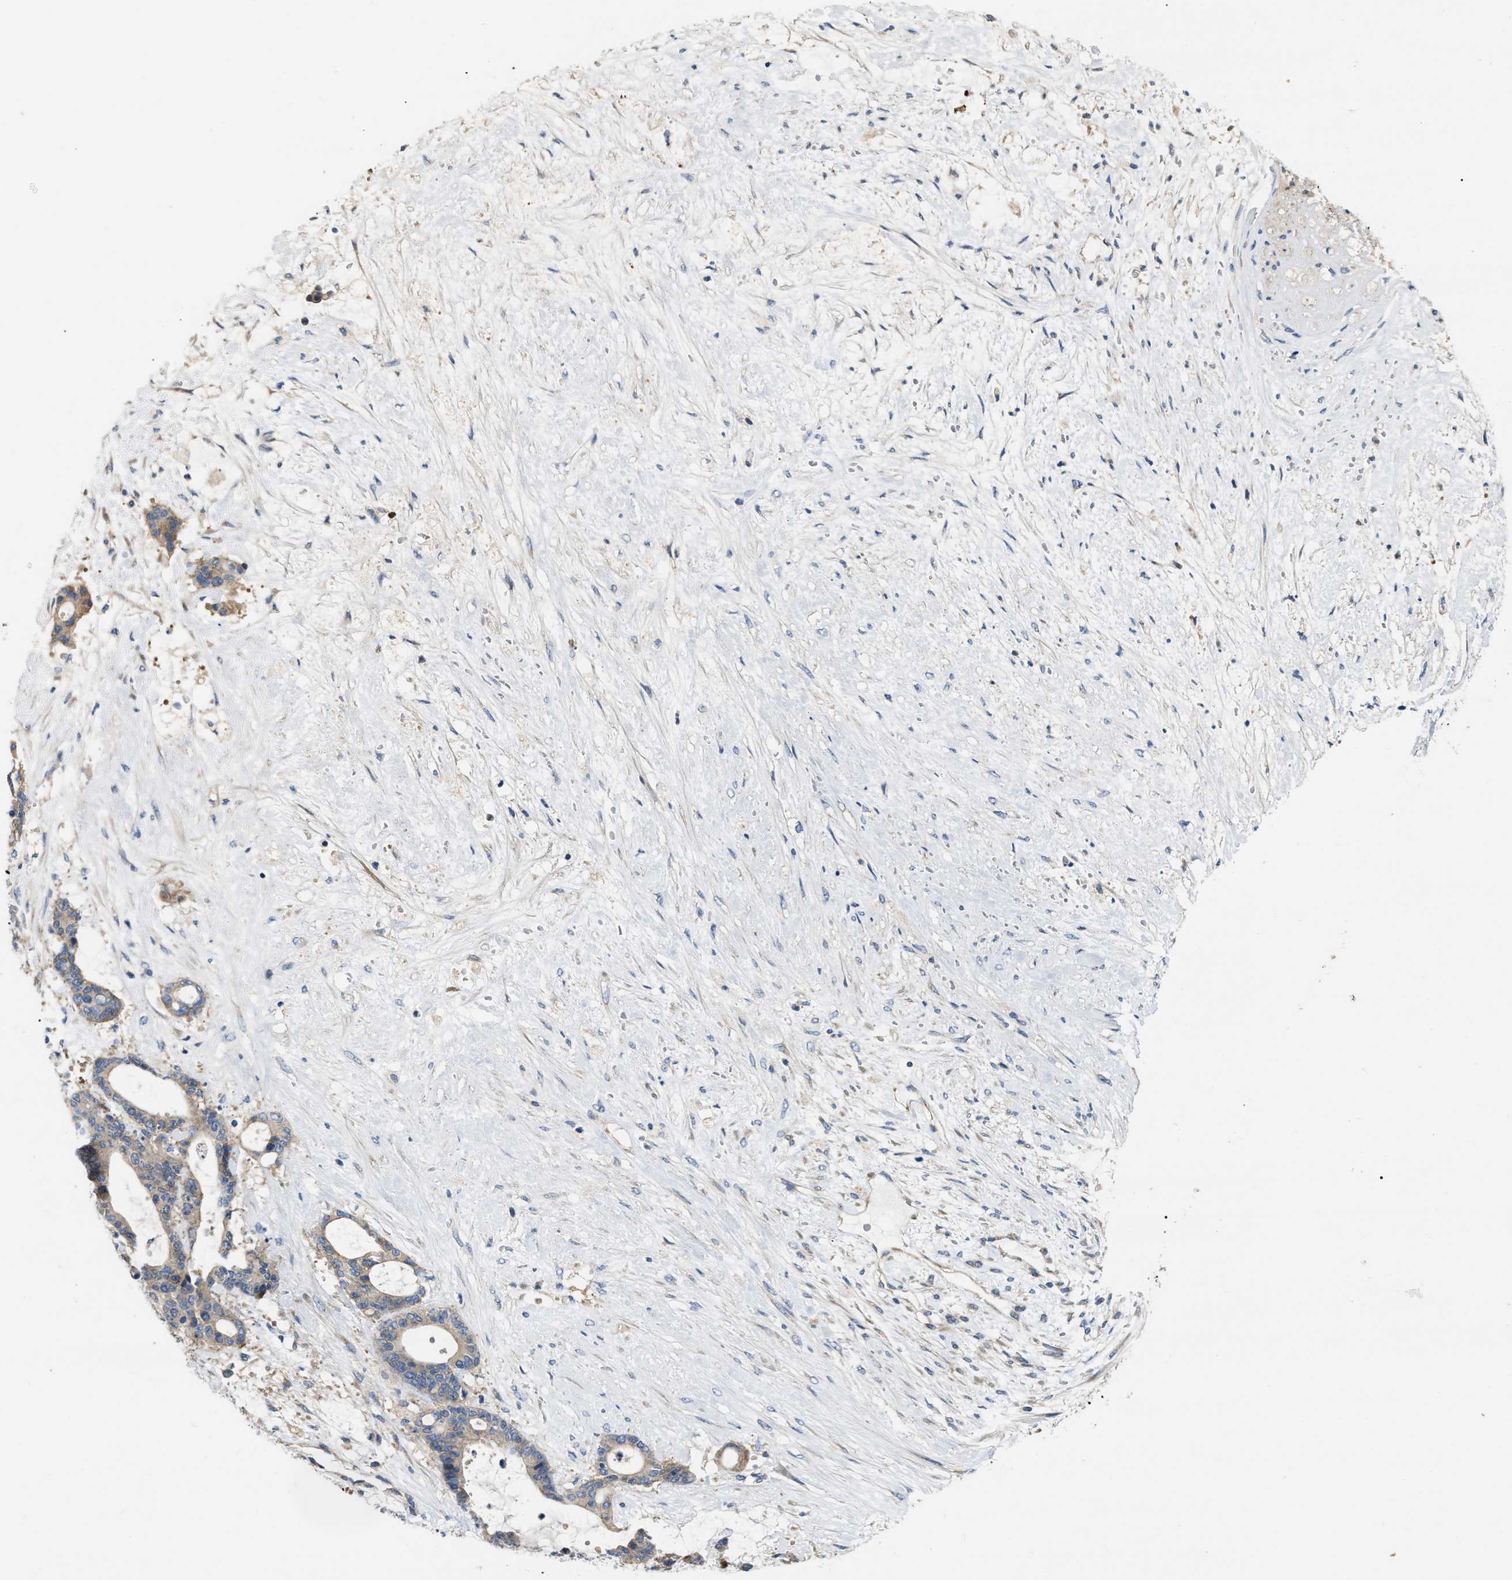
{"staining": {"intensity": "weak", "quantity": ">75%", "location": "cytoplasmic/membranous"}, "tissue": "liver cancer", "cell_type": "Tumor cells", "image_type": "cancer", "snomed": [{"axis": "morphology", "description": "Normal tissue, NOS"}, {"axis": "morphology", "description": "Cholangiocarcinoma"}, {"axis": "topography", "description": "Liver"}, {"axis": "topography", "description": "Peripheral nerve tissue"}], "caption": "IHC photomicrograph of neoplastic tissue: liver cancer stained using IHC demonstrates low levels of weak protein expression localized specifically in the cytoplasmic/membranous of tumor cells, appearing as a cytoplasmic/membranous brown color.", "gene": "DHX58", "patient": {"sex": "female", "age": 73}}